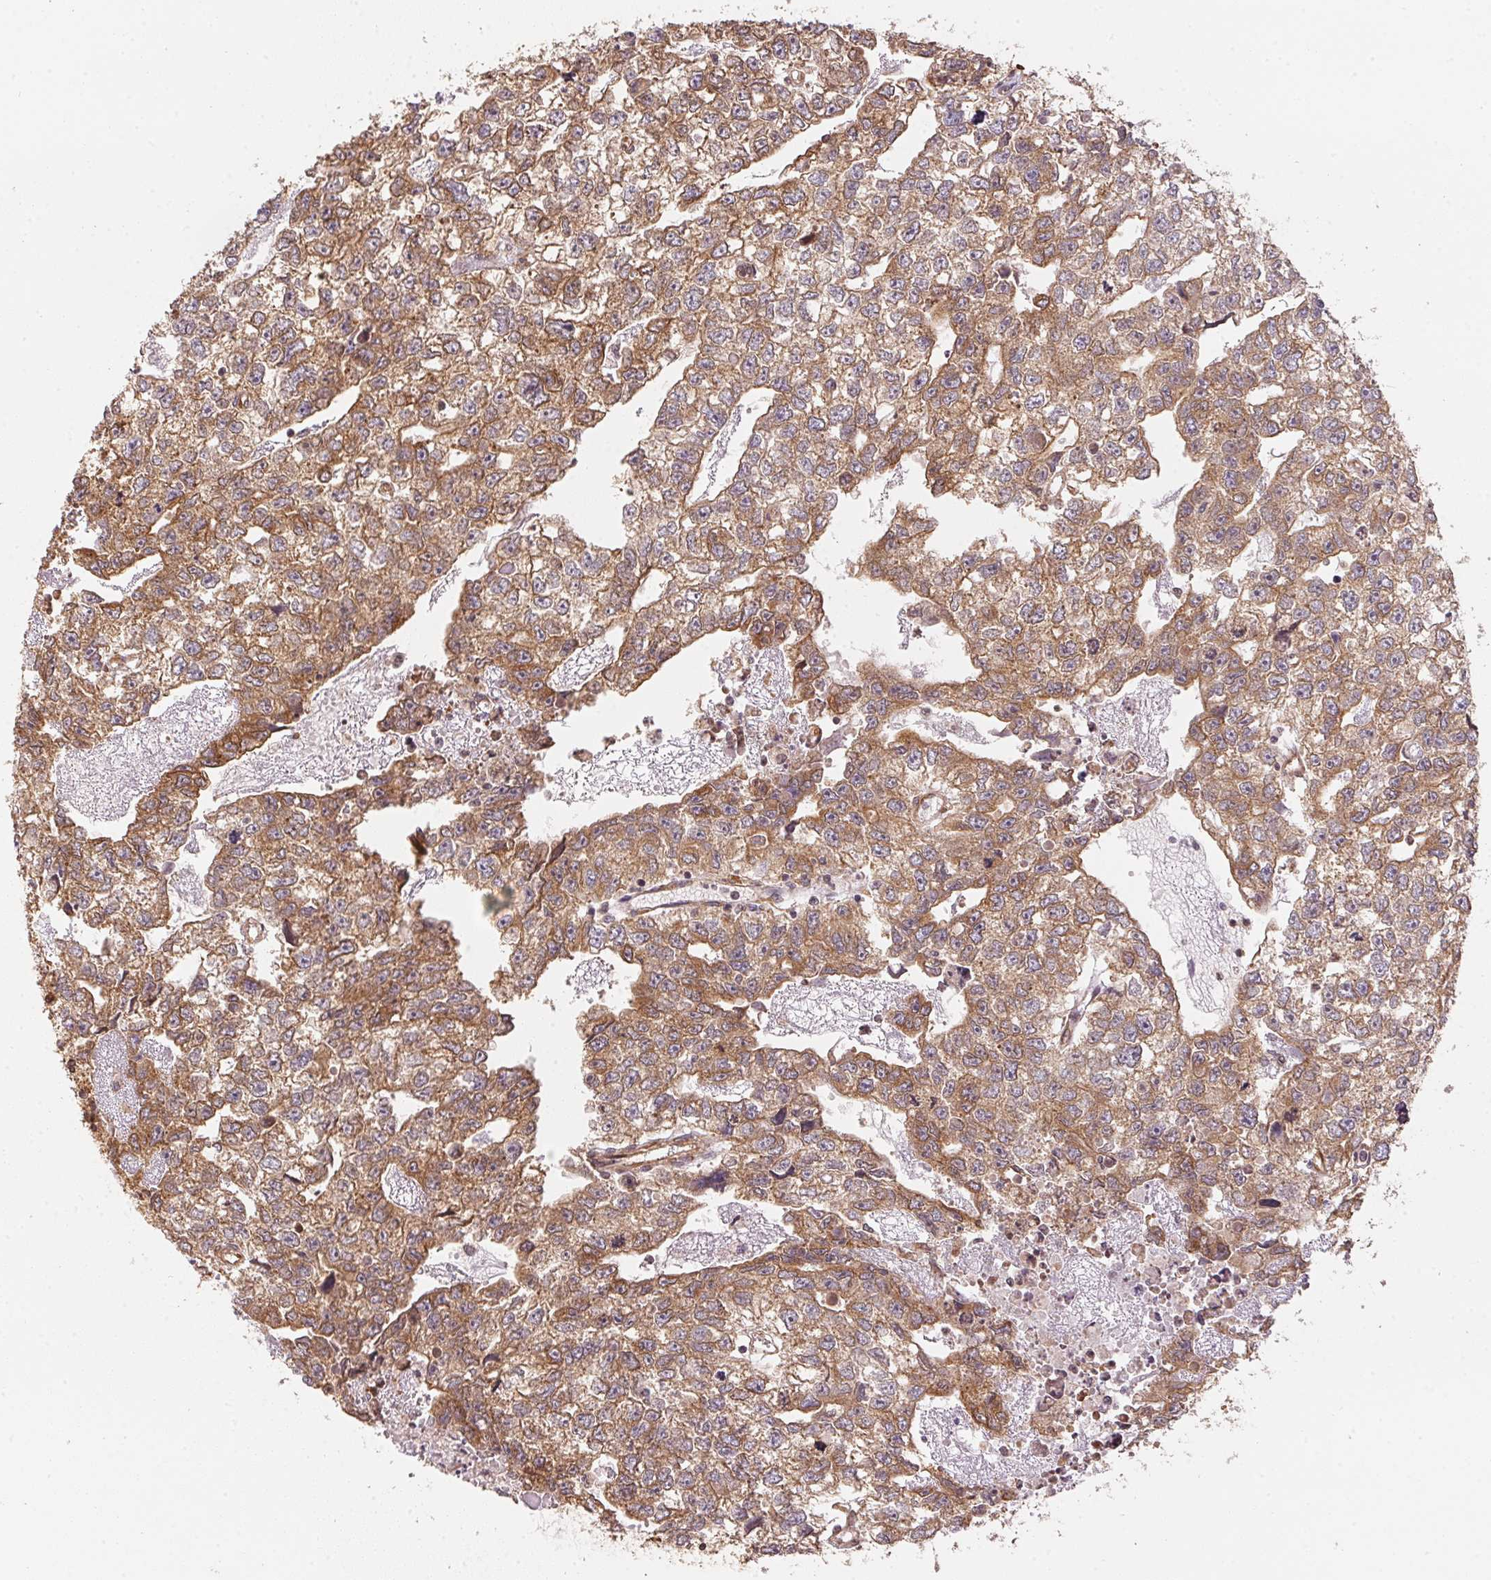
{"staining": {"intensity": "moderate", "quantity": ">75%", "location": "cytoplasmic/membranous"}, "tissue": "testis cancer", "cell_type": "Tumor cells", "image_type": "cancer", "snomed": [{"axis": "morphology", "description": "Carcinoma, Embryonal, NOS"}, {"axis": "morphology", "description": "Teratoma, malignant, NOS"}, {"axis": "topography", "description": "Testis"}], "caption": "Immunohistochemistry (IHC) photomicrograph of embryonal carcinoma (testis) stained for a protein (brown), which reveals medium levels of moderate cytoplasmic/membranous expression in approximately >75% of tumor cells.", "gene": "STRN4", "patient": {"sex": "male", "age": 44}}